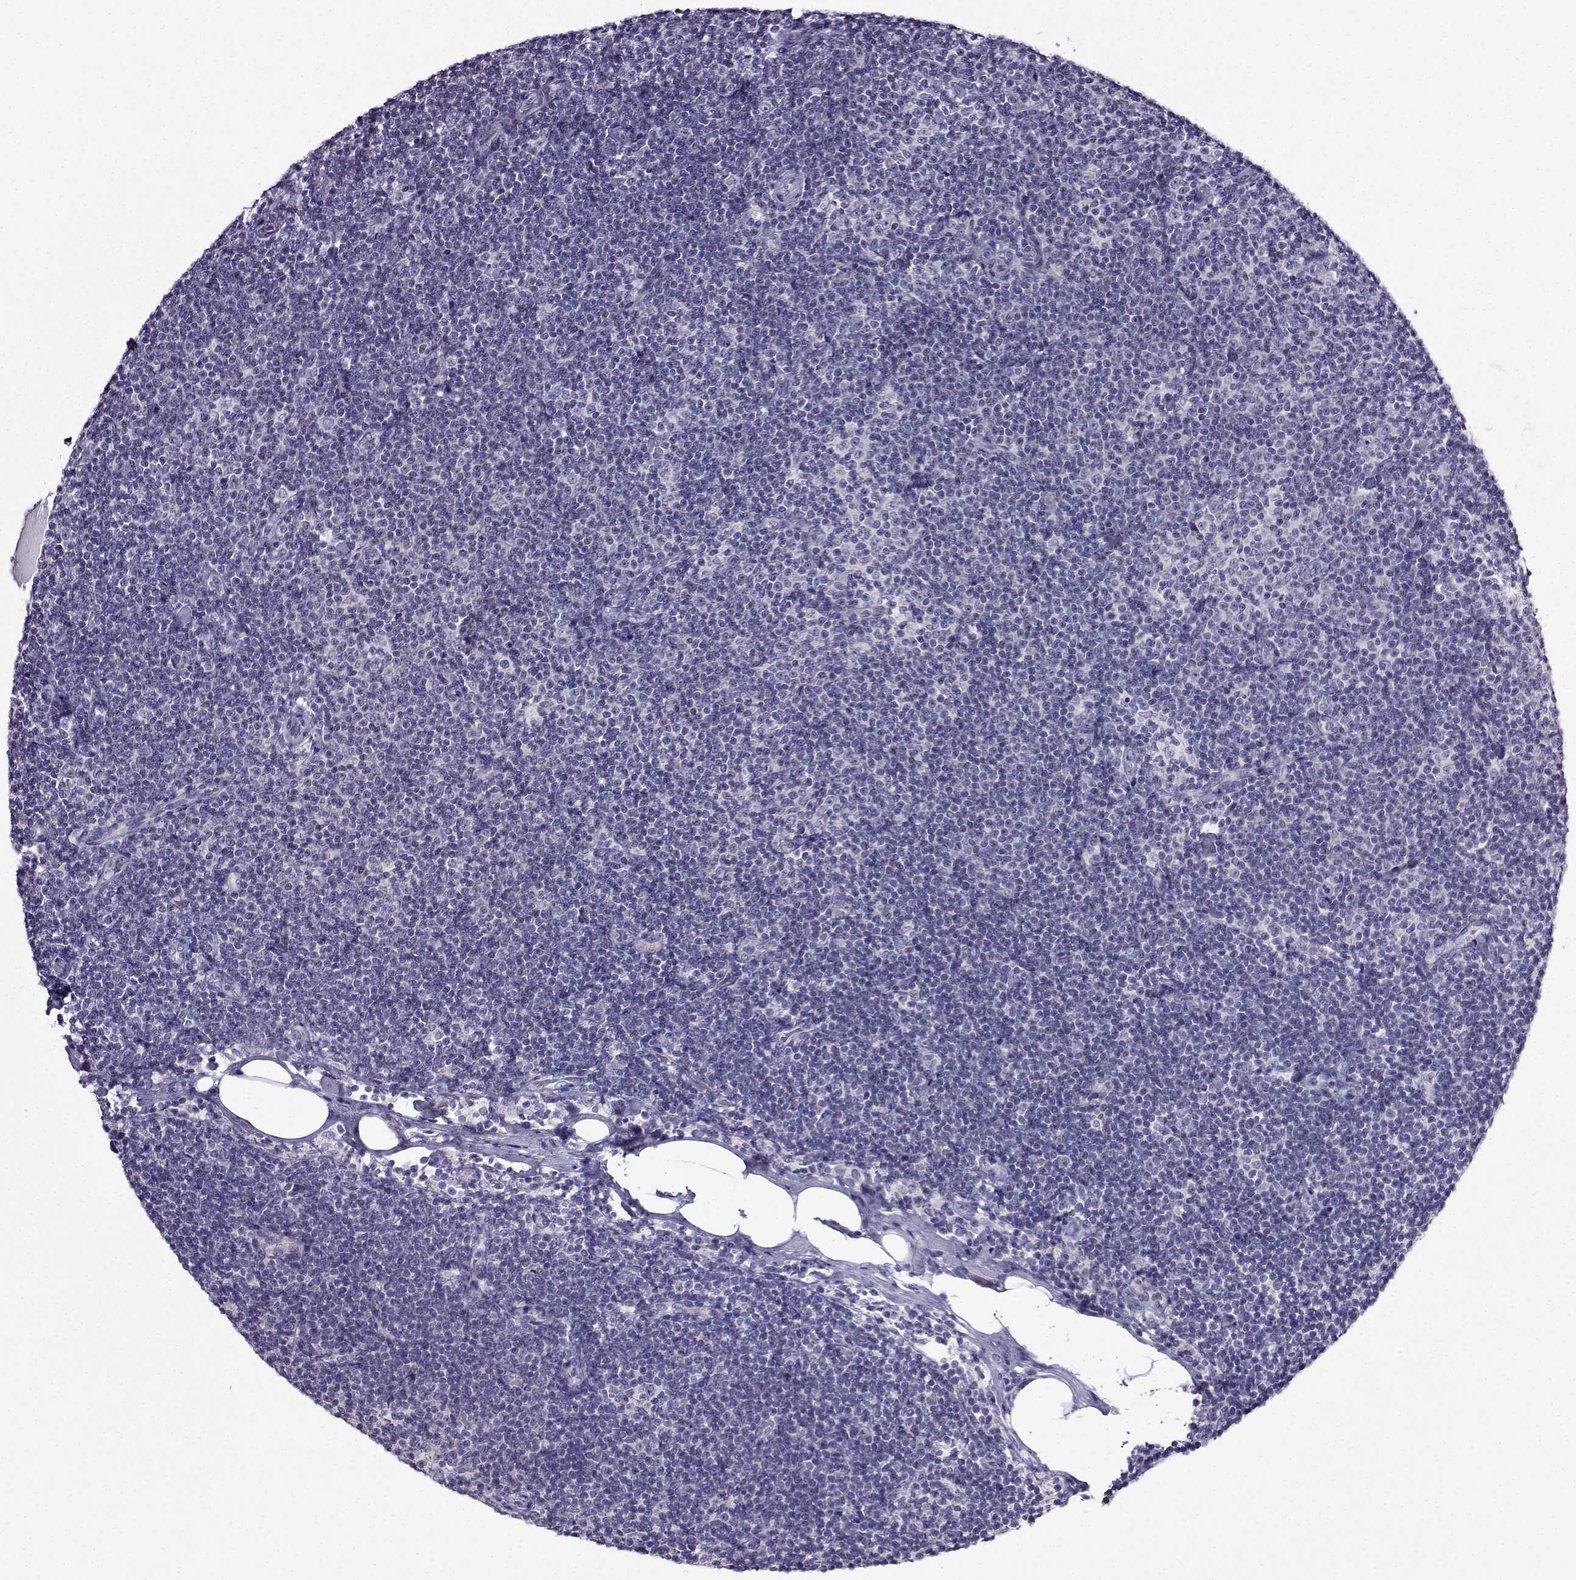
{"staining": {"intensity": "negative", "quantity": "none", "location": "none"}, "tissue": "lymphoma", "cell_type": "Tumor cells", "image_type": "cancer", "snomed": [{"axis": "morphology", "description": "Malignant lymphoma, non-Hodgkin's type, Low grade"}, {"axis": "topography", "description": "Lymph node"}], "caption": "Tumor cells are negative for brown protein staining in lymphoma.", "gene": "TMEM266", "patient": {"sex": "male", "age": 81}}